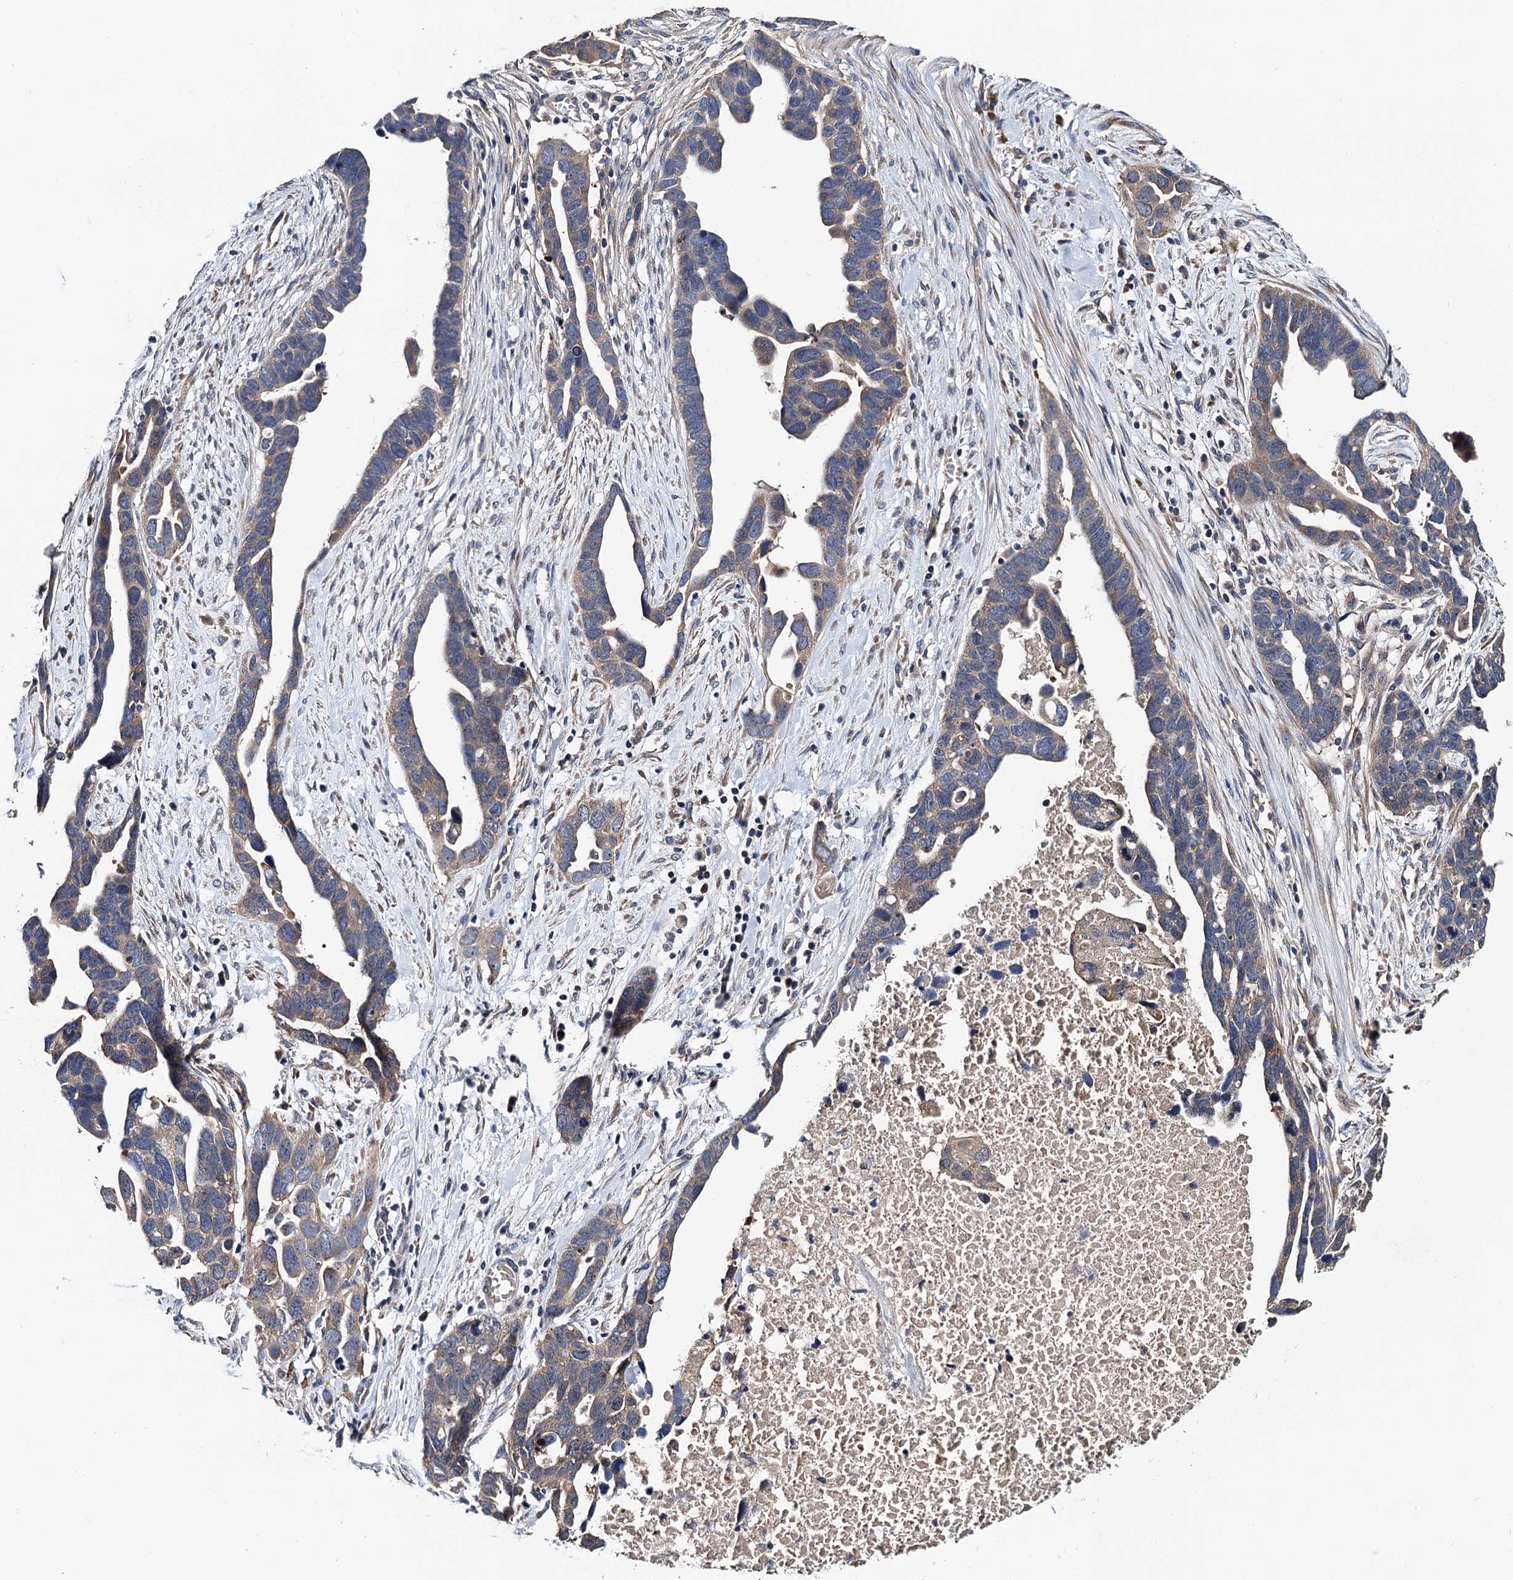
{"staining": {"intensity": "weak", "quantity": "<25%", "location": "cytoplasmic/membranous"}, "tissue": "ovarian cancer", "cell_type": "Tumor cells", "image_type": "cancer", "snomed": [{"axis": "morphology", "description": "Cystadenocarcinoma, serous, NOS"}, {"axis": "topography", "description": "Ovary"}], "caption": "DAB immunohistochemical staining of ovarian serous cystadenocarcinoma demonstrates no significant expression in tumor cells.", "gene": "TRMT112", "patient": {"sex": "female", "age": 54}}